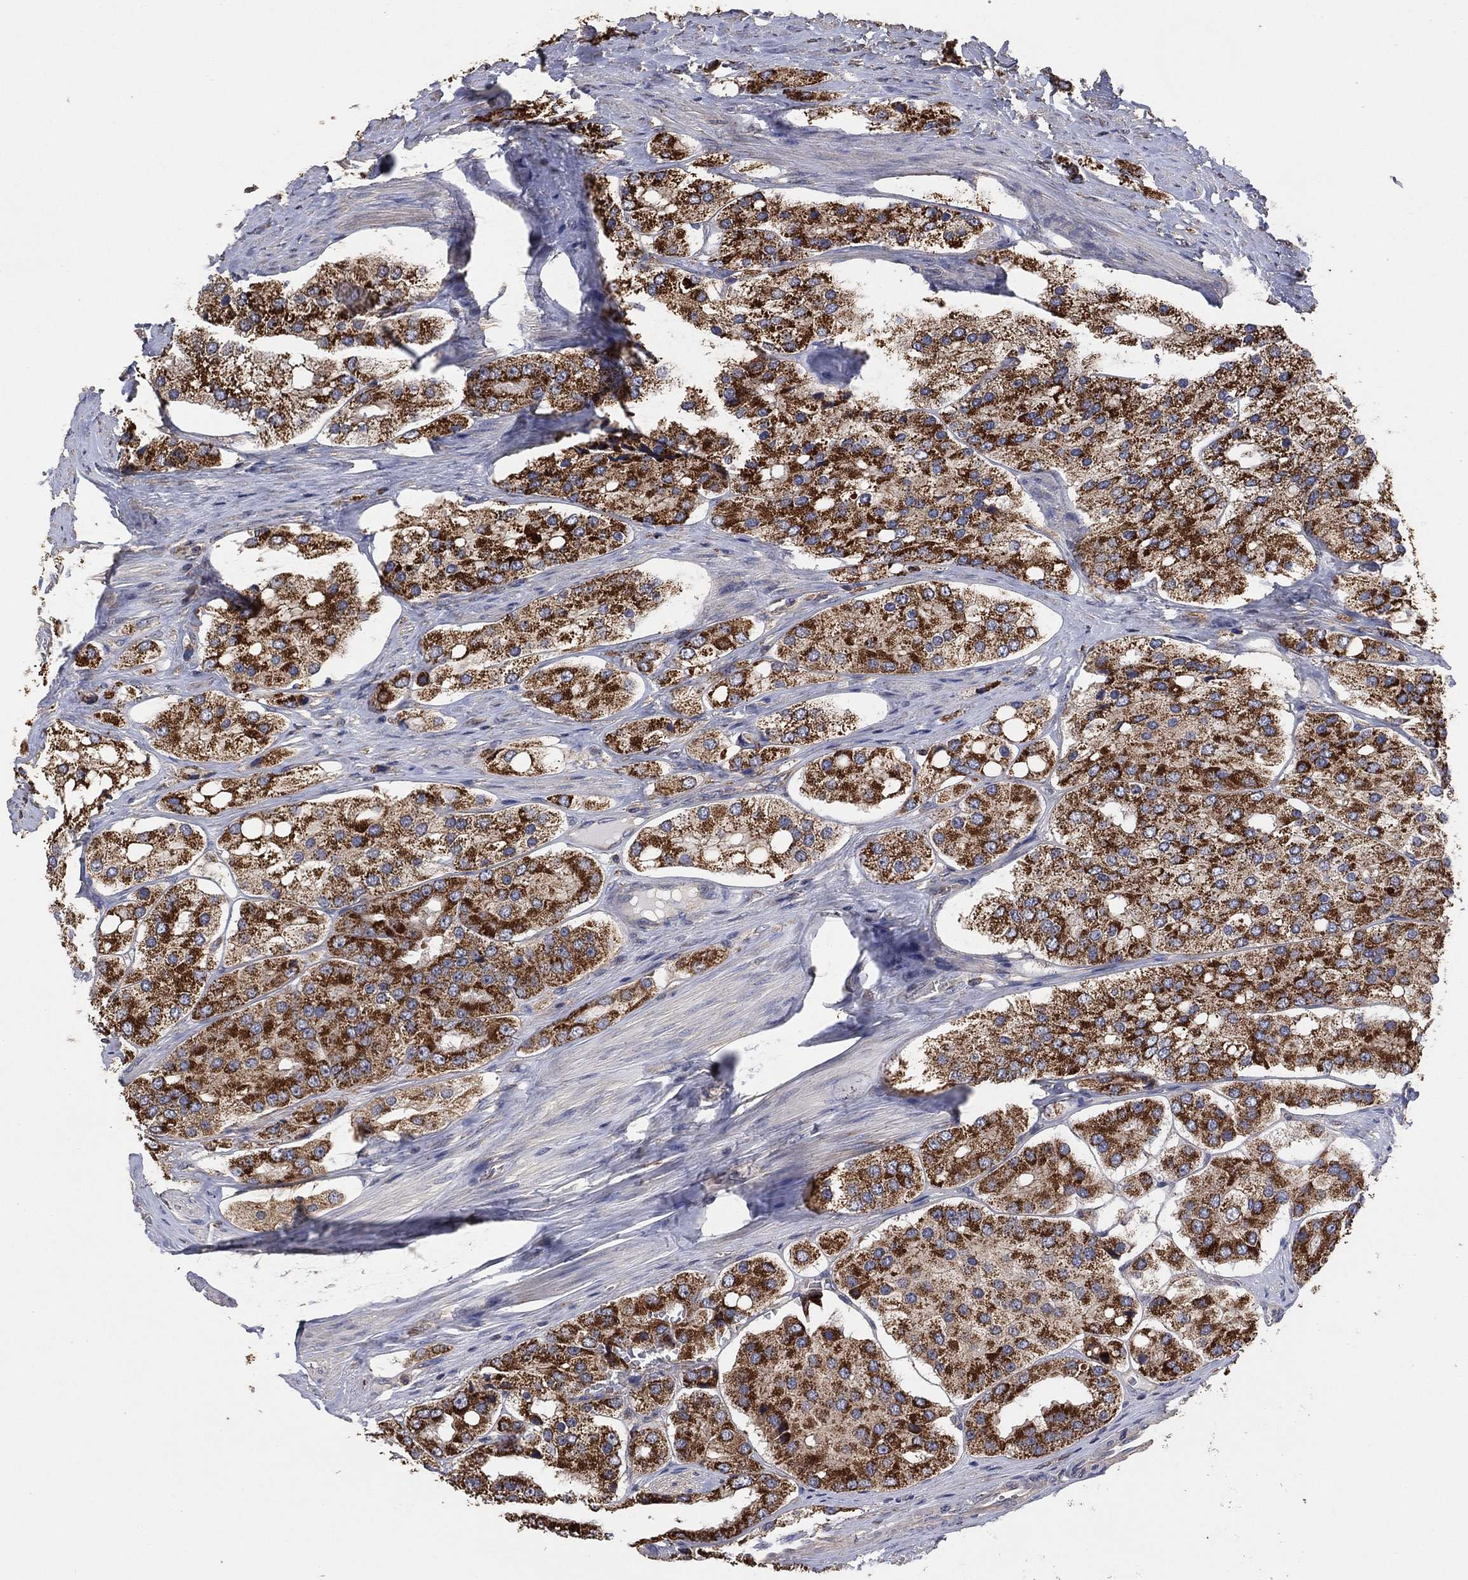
{"staining": {"intensity": "strong", "quantity": "25%-75%", "location": "cytoplasmic/membranous"}, "tissue": "prostate cancer", "cell_type": "Tumor cells", "image_type": "cancer", "snomed": [{"axis": "morphology", "description": "Adenocarcinoma, Low grade"}, {"axis": "topography", "description": "Prostate"}], "caption": "High-power microscopy captured an immunohistochemistry (IHC) photomicrograph of adenocarcinoma (low-grade) (prostate), revealing strong cytoplasmic/membranous staining in approximately 25%-75% of tumor cells. (Stains: DAB in brown, nuclei in blue, Microscopy: brightfield microscopy at high magnification).", "gene": "LIMD1", "patient": {"sex": "male", "age": 69}}